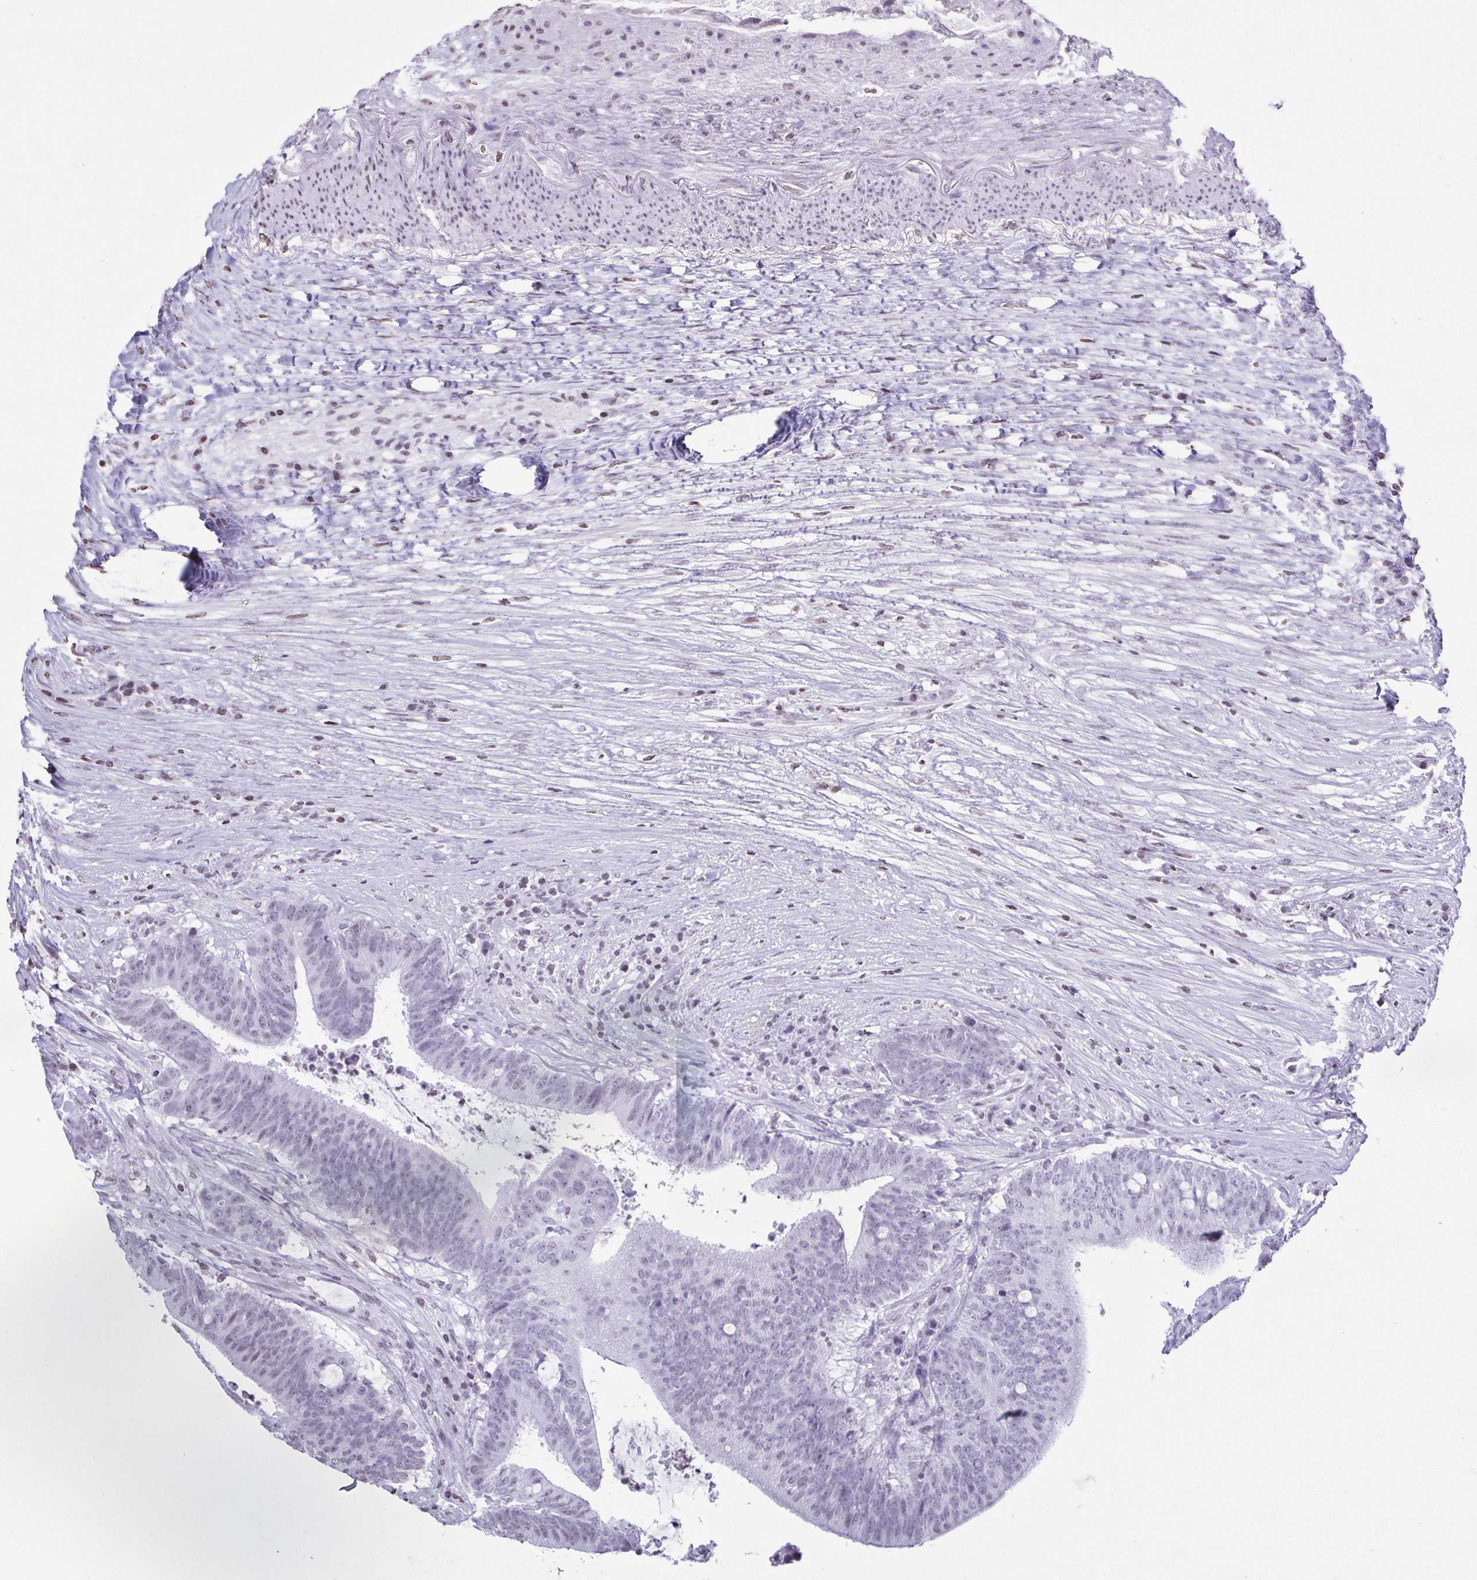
{"staining": {"intensity": "negative", "quantity": "none", "location": "none"}, "tissue": "colorectal cancer", "cell_type": "Tumor cells", "image_type": "cancer", "snomed": [{"axis": "morphology", "description": "Adenocarcinoma, NOS"}, {"axis": "topography", "description": "Colon"}], "caption": "This is an immunohistochemistry micrograph of human colorectal cancer. There is no staining in tumor cells.", "gene": "VCY1B", "patient": {"sex": "female", "age": 43}}